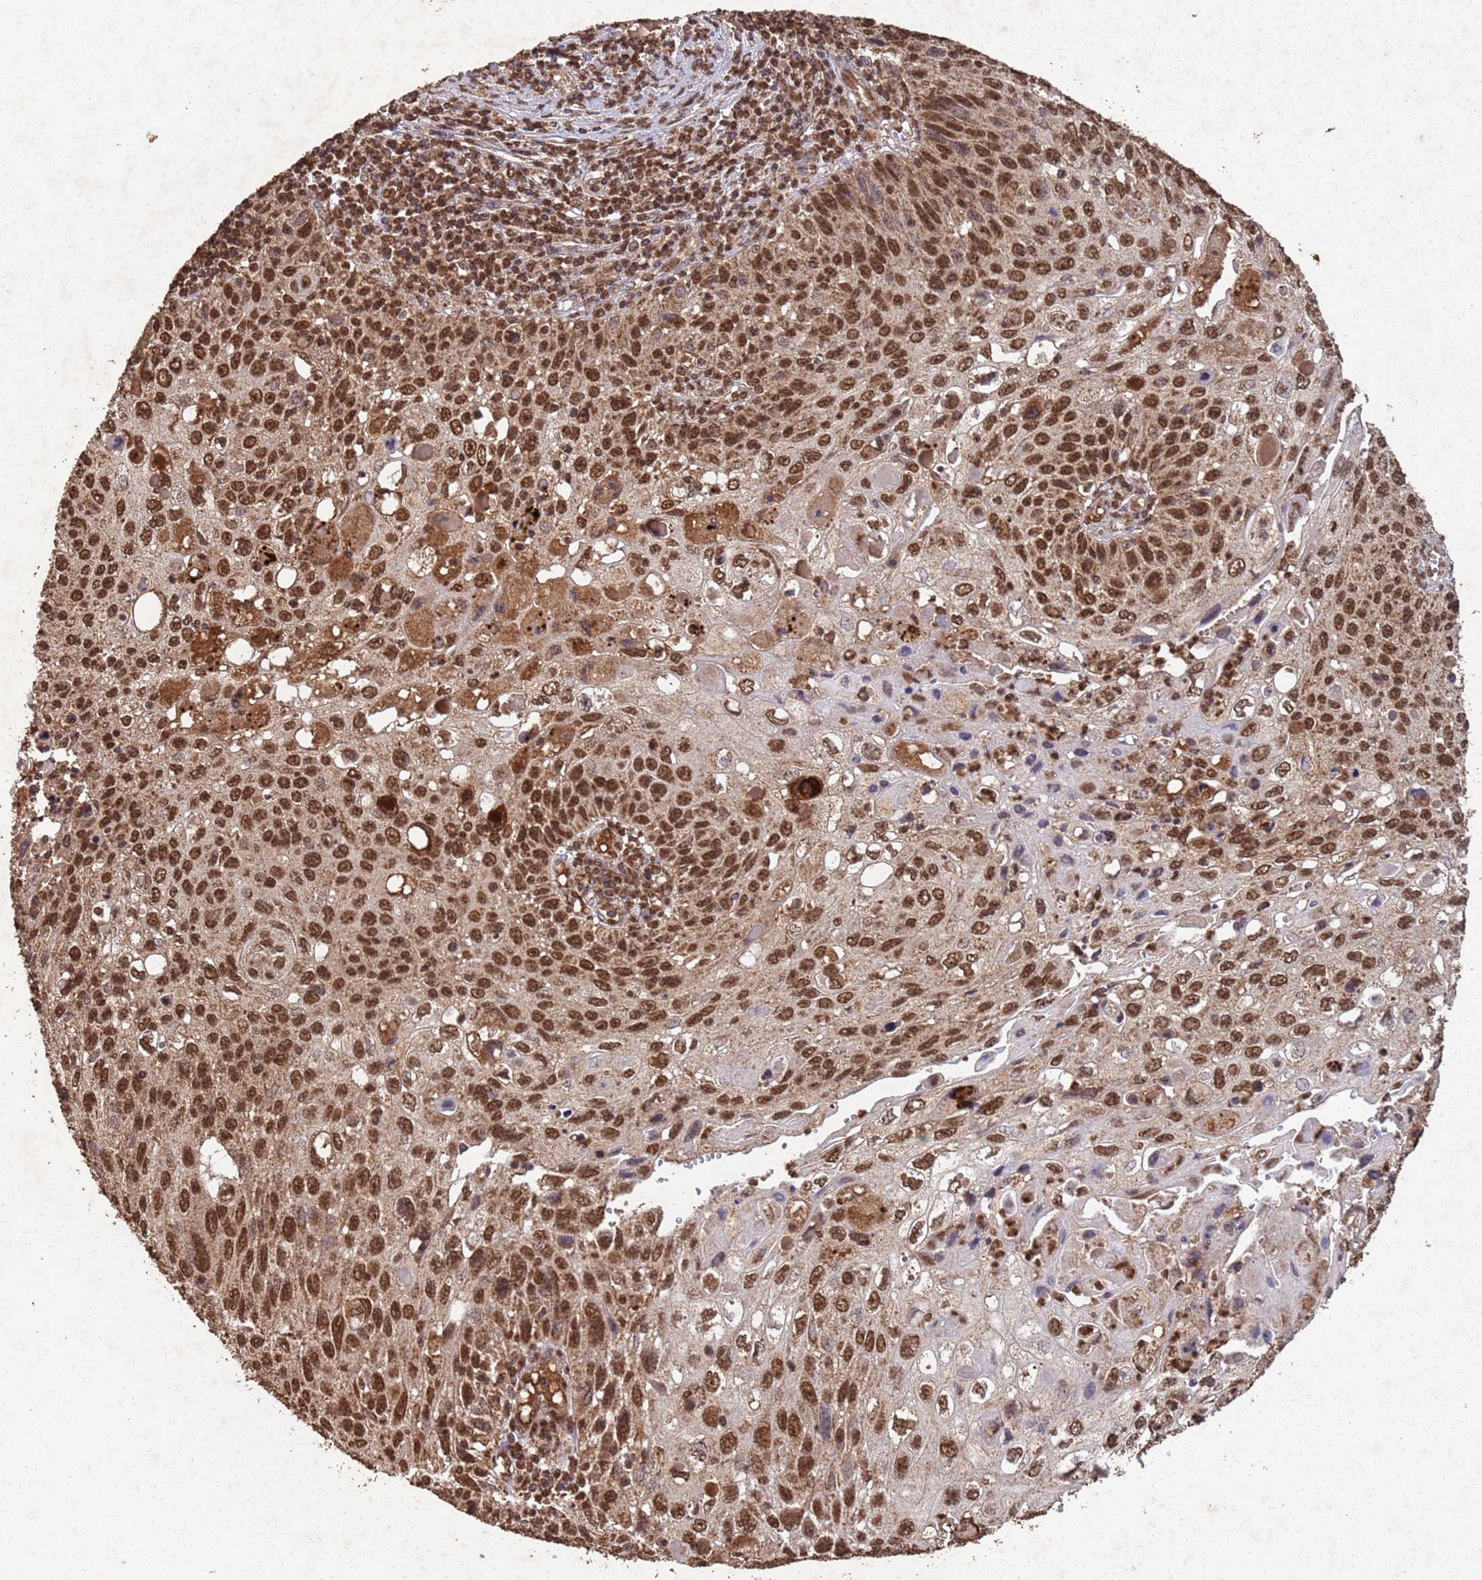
{"staining": {"intensity": "strong", "quantity": ">75%", "location": "nuclear"}, "tissue": "cervical cancer", "cell_type": "Tumor cells", "image_type": "cancer", "snomed": [{"axis": "morphology", "description": "Squamous cell carcinoma, NOS"}, {"axis": "topography", "description": "Cervix"}], "caption": "Squamous cell carcinoma (cervical) stained with DAB IHC shows high levels of strong nuclear expression in about >75% of tumor cells. Ihc stains the protein of interest in brown and the nuclei are stained blue.", "gene": "HDAC10", "patient": {"sex": "female", "age": 70}}